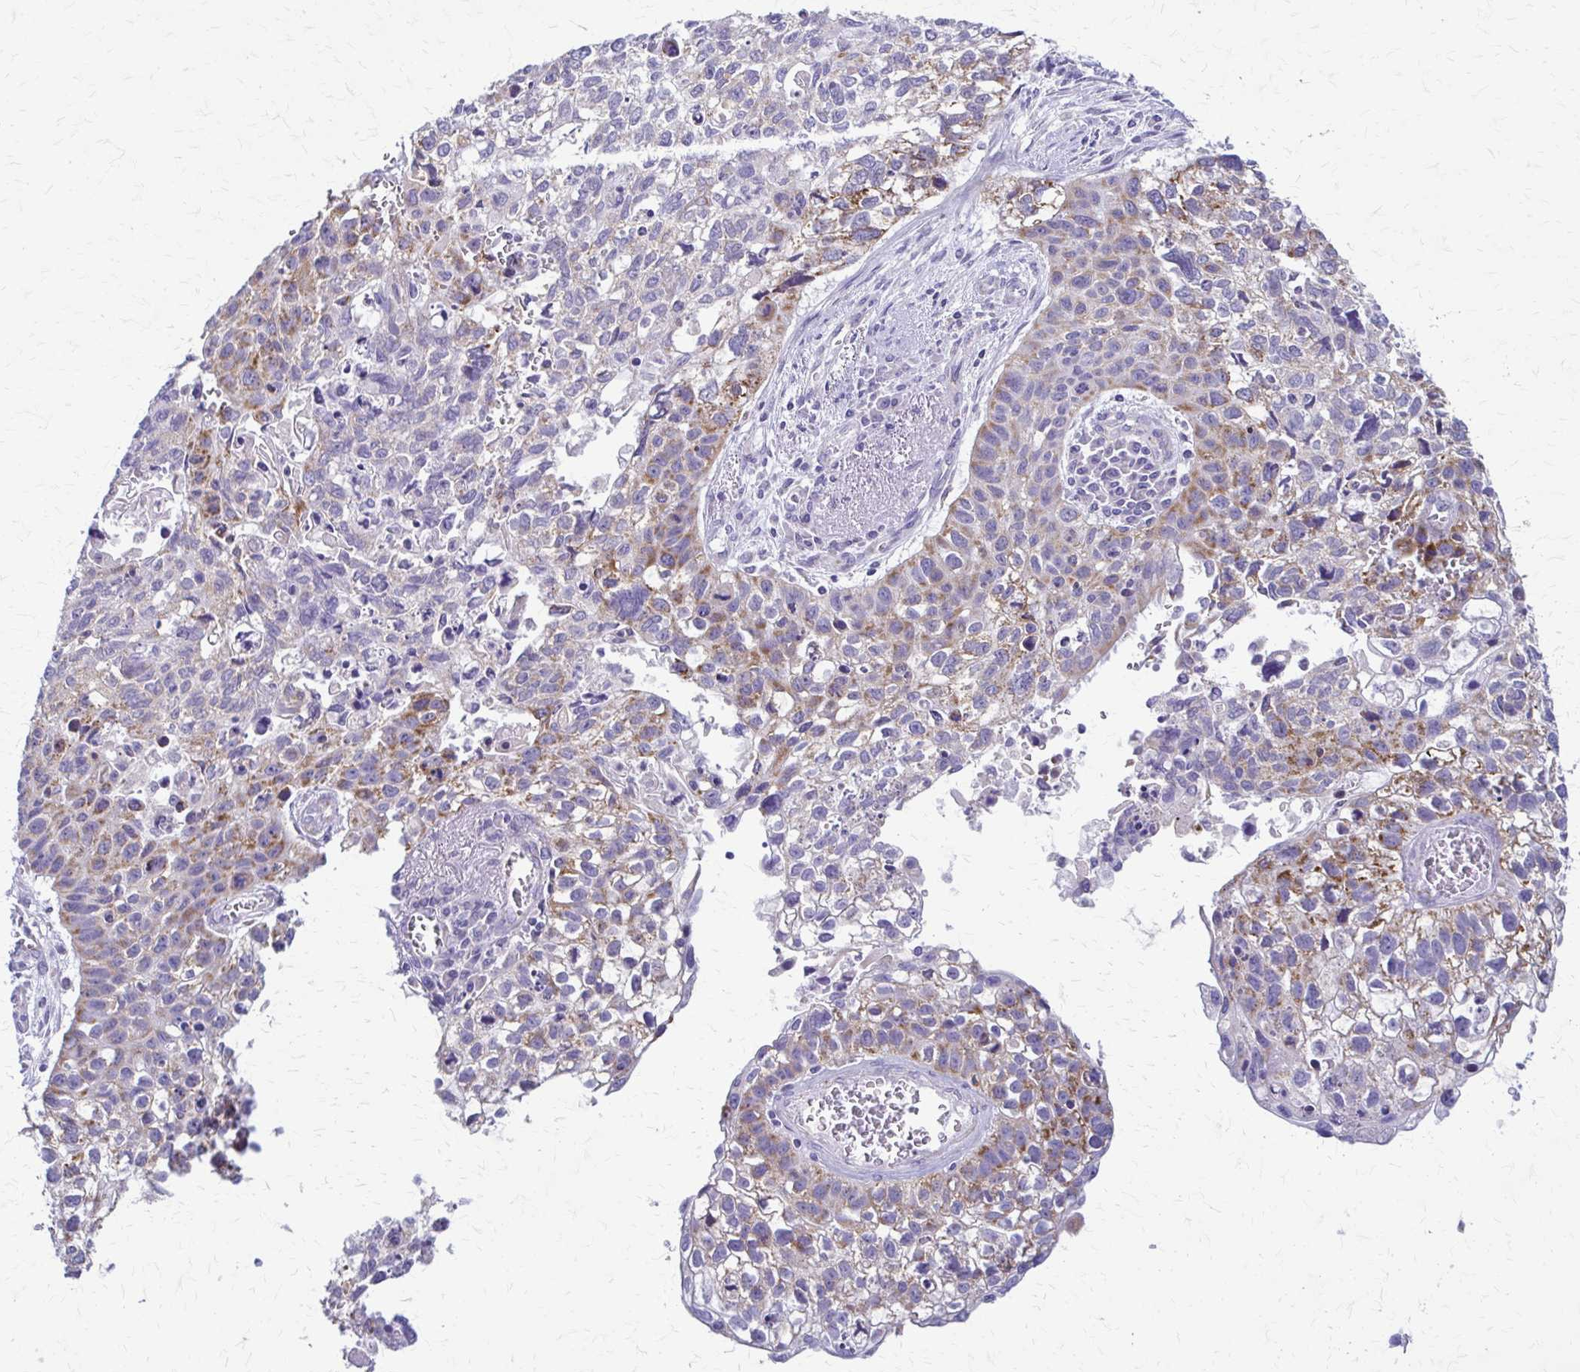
{"staining": {"intensity": "moderate", "quantity": "25%-75%", "location": "cytoplasmic/membranous"}, "tissue": "lung cancer", "cell_type": "Tumor cells", "image_type": "cancer", "snomed": [{"axis": "morphology", "description": "Squamous cell carcinoma, NOS"}, {"axis": "topography", "description": "Lung"}], "caption": "Immunohistochemical staining of squamous cell carcinoma (lung) demonstrates moderate cytoplasmic/membranous protein staining in about 25%-75% of tumor cells.", "gene": "SAMD13", "patient": {"sex": "male", "age": 74}}